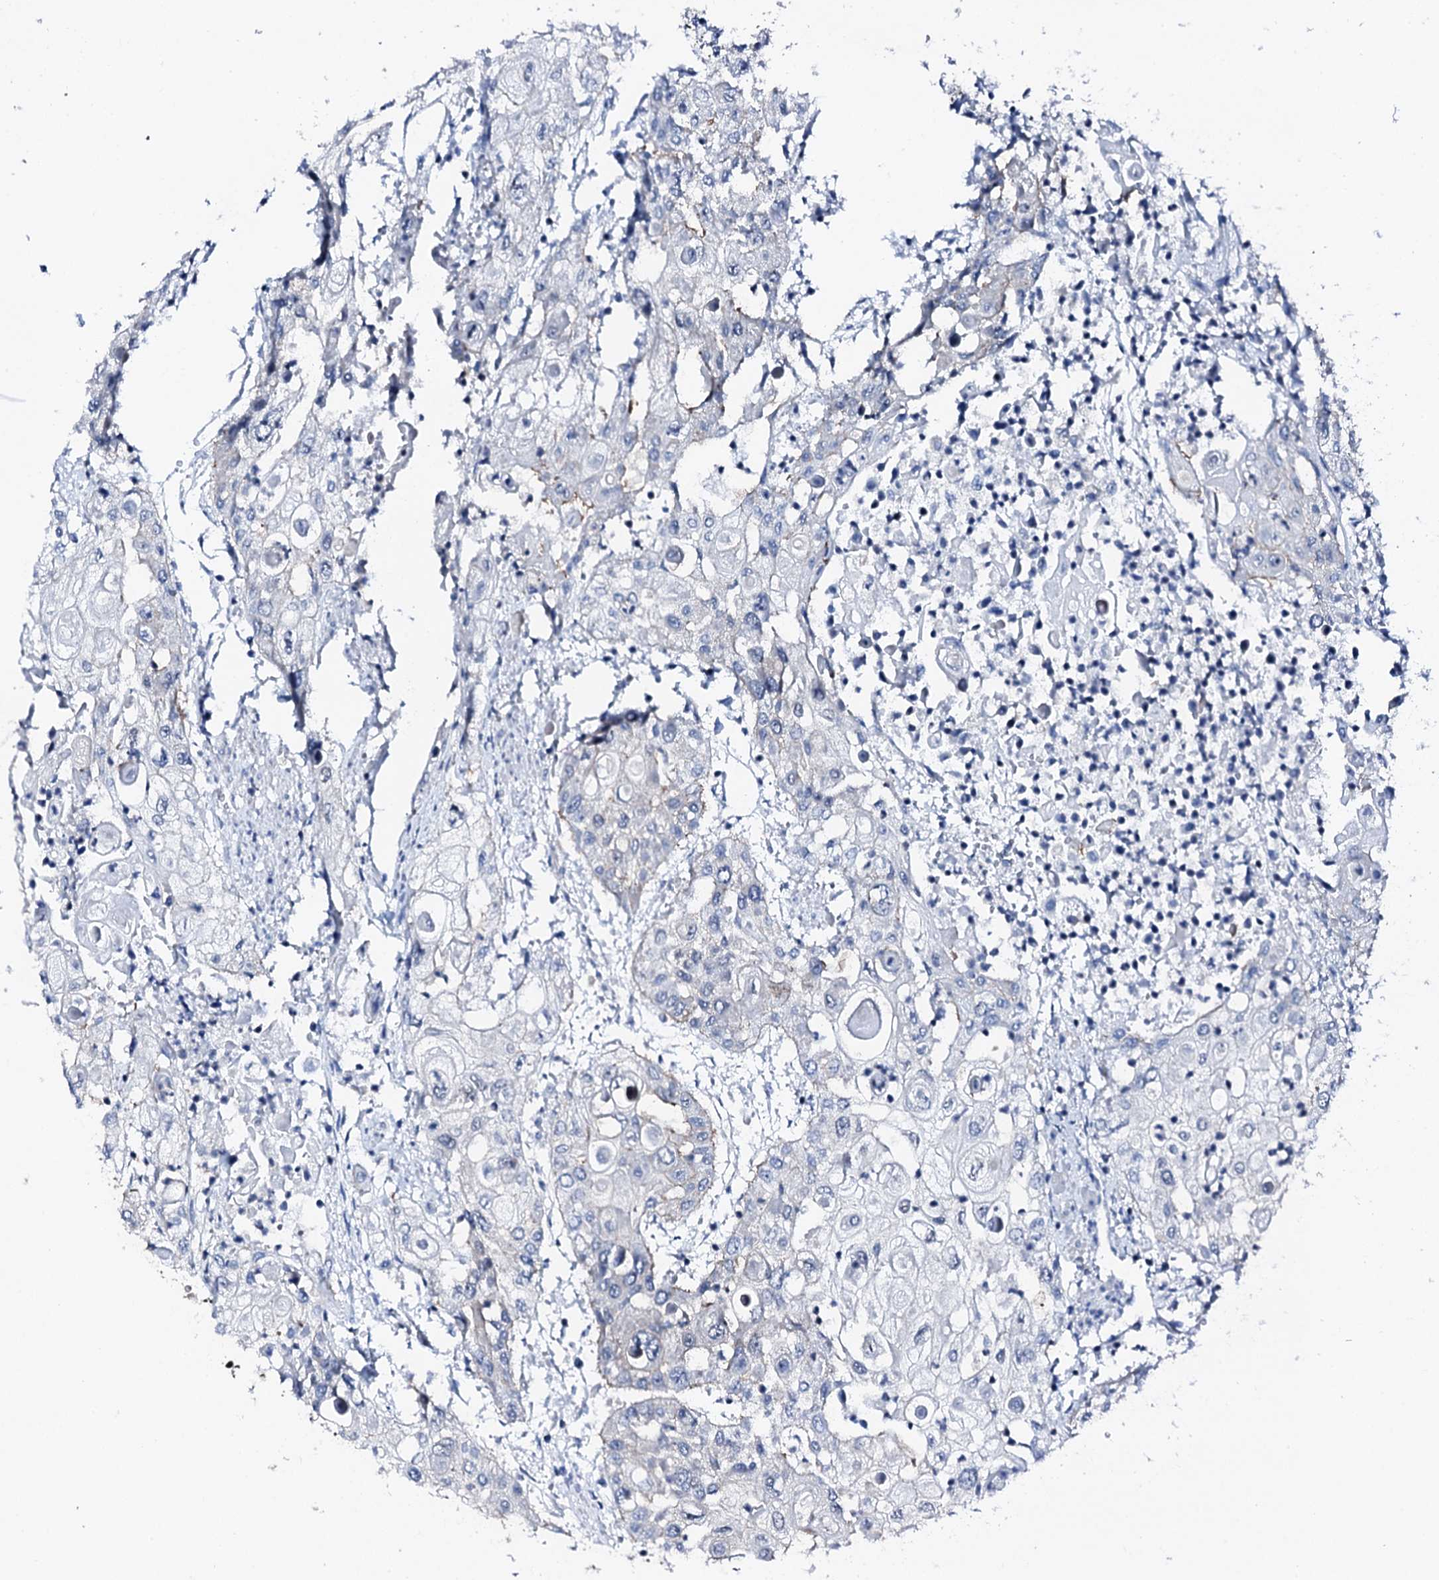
{"staining": {"intensity": "negative", "quantity": "none", "location": "none"}, "tissue": "urothelial cancer", "cell_type": "Tumor cells", "image_type": "cancer", "snomed": [{"axis": "morphology", "description": "Urothelial carcinoma, High grade"}, {"axis": "topography", "description": "Urinary bladder"}], "caption": "Immunohistochemistry (IHC) of urothelial cancer exhibits no positivity in tumor cells. (Immunohistochemistry (IHC), brightfield microscopy, high magnification).", "gene": "TRAFD1", "patient": {"sex": "female", "age": 79}}